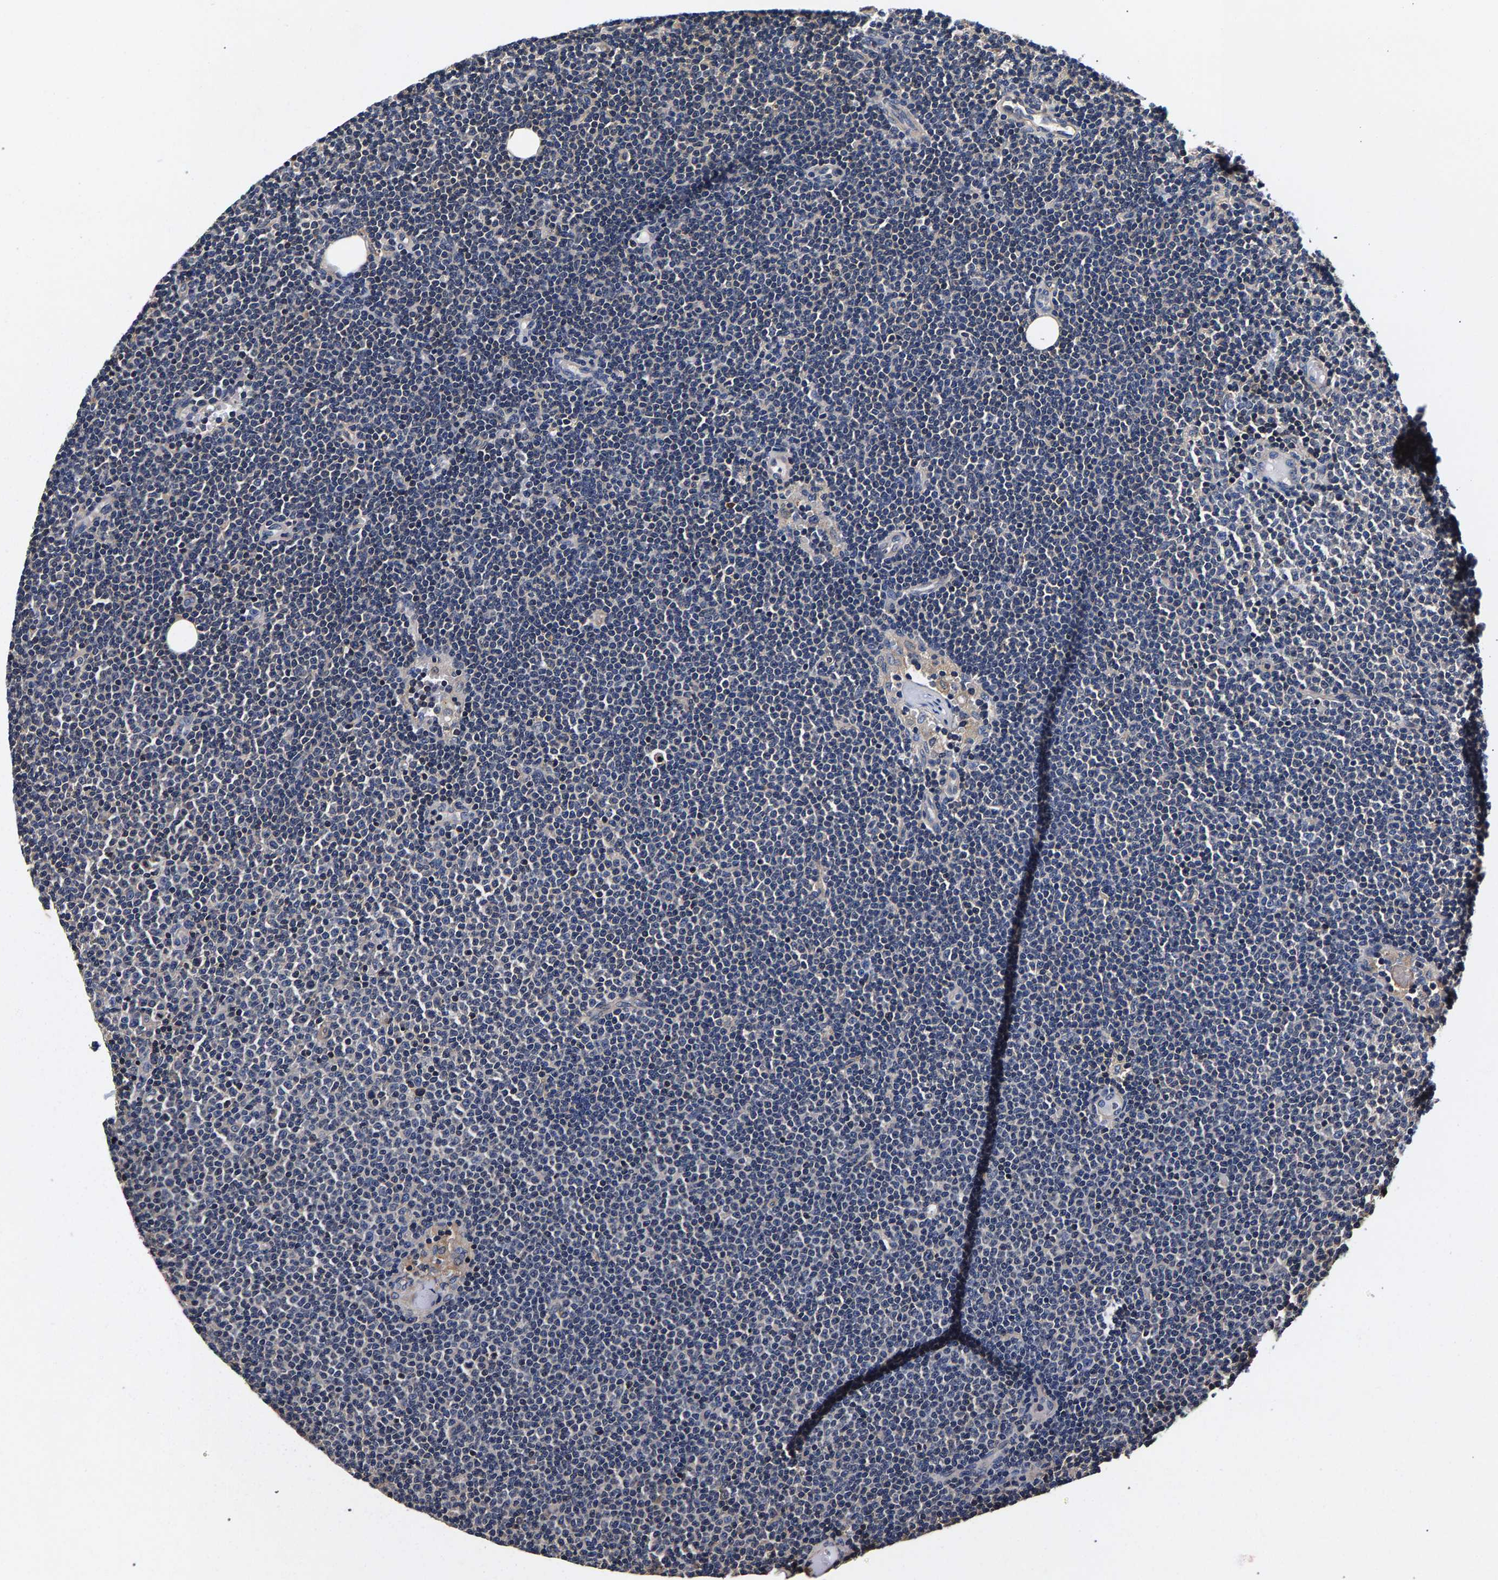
{"staining": {"intensity": "negative", "quantity": "none", "location": "none"}, "tissue": "lymphoma", "cell_type": "Tumor cells", "image_type": "cancer", "snomed": [{"axis": "morphology", "description": "Malignant lymphoma, non-Hodgkin's type, Low grade"}, {"axis": "topography", "description": "Lymph node"}], "caption": "This image is of lymphoma stained with immunohistochemistry to label a protein in brown with the nuclei are counter-stained blue. There is no staining in tumor cells.", "gene": "MARCHF7", "patient": {"sex": "female", "age": 53}}